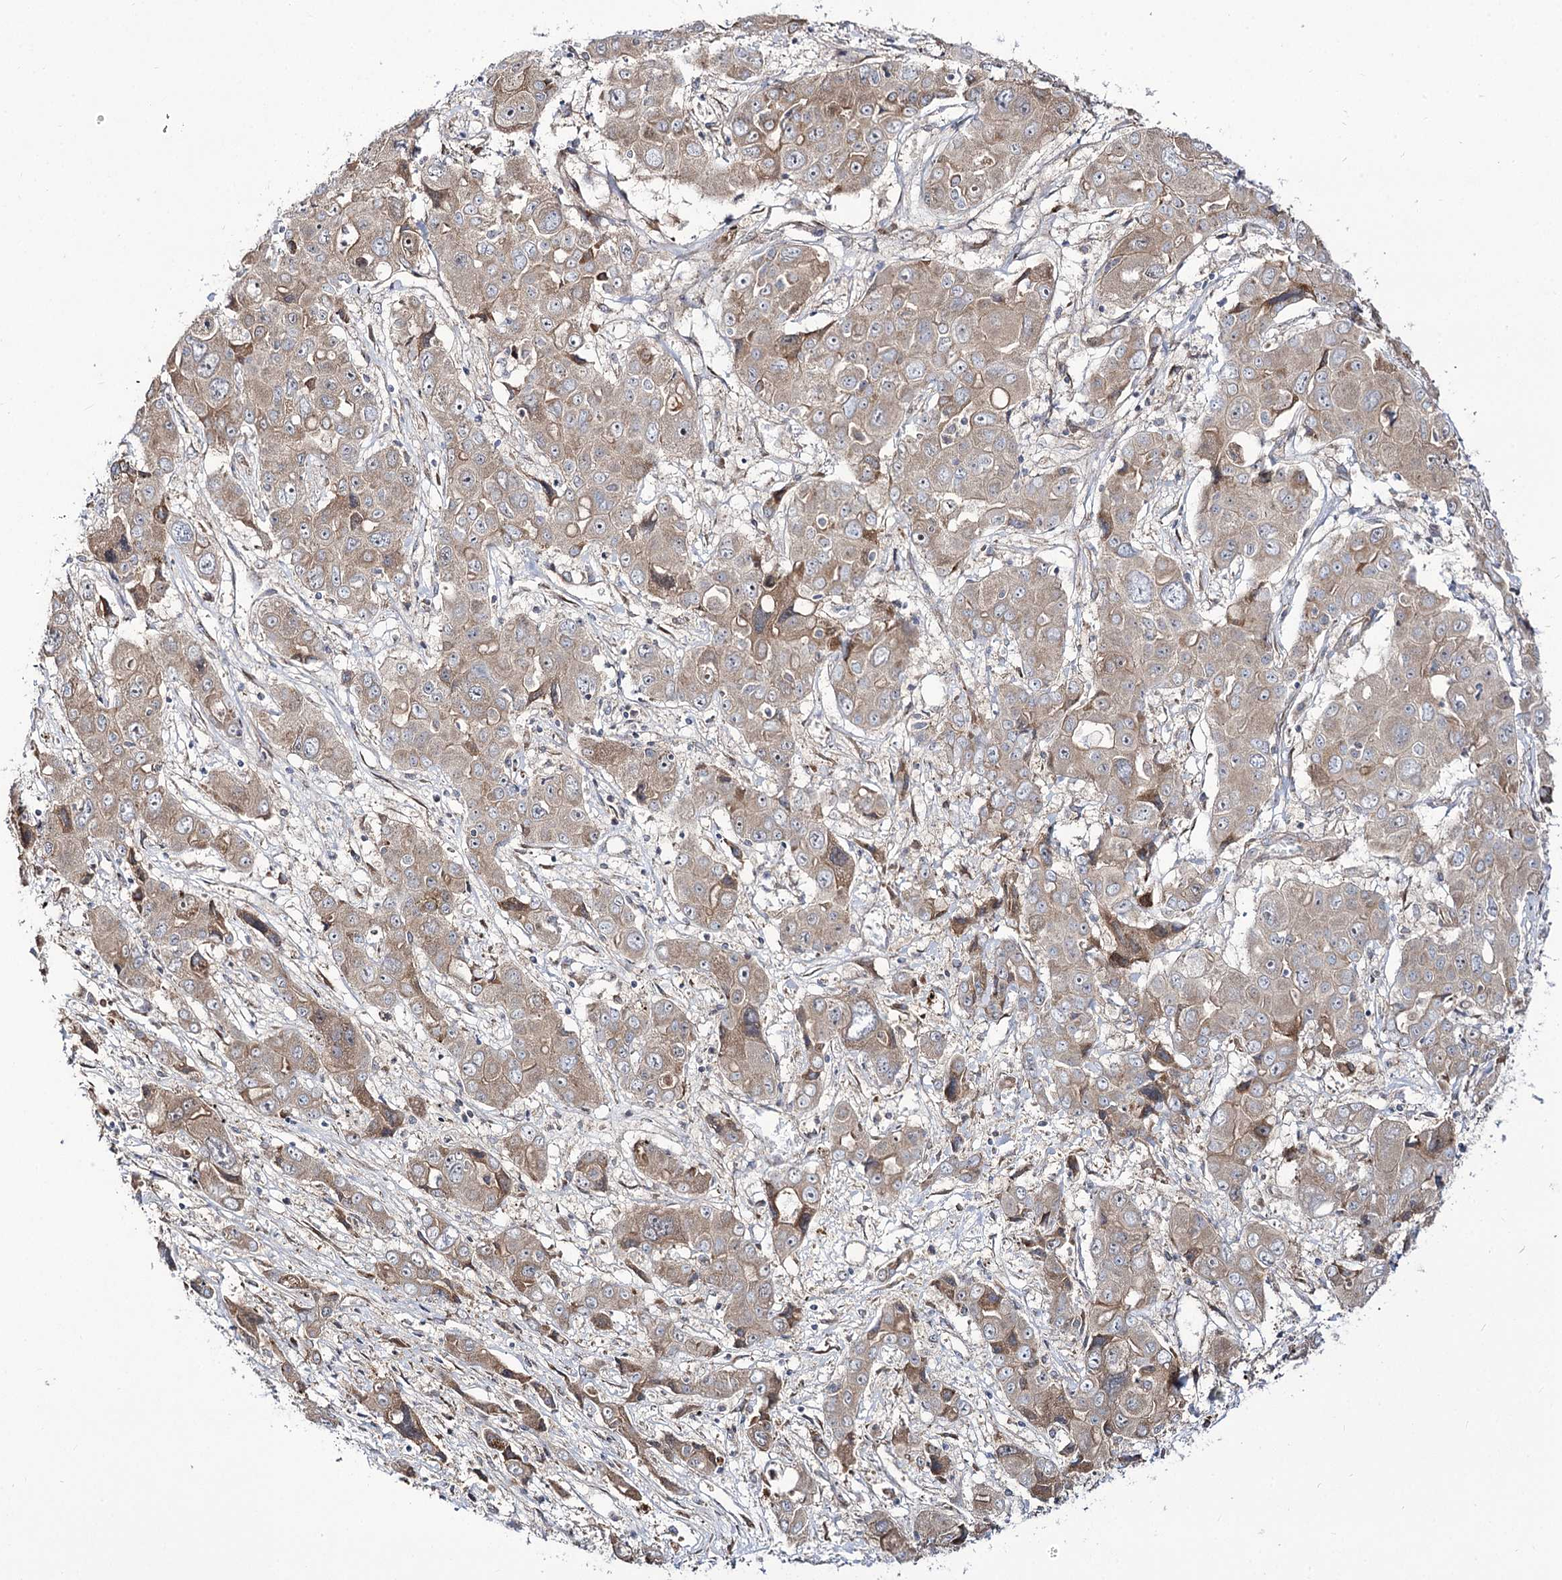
{"staining": {"intensity": "moderate", "quantity": ">75%", "location": "cytoplasmic/membranous"}, "tissue": "liver cancer", "cell_type": "Tumor cells", "image_type": "cancer", "snomed": [{"axis": "morphology", "description": "Cholangiocarcinoma"}, {"axis": "topography", "description": "Liver"}], "caption": "Liver cancer (cholangiocarcinoma) stained with a brown dye displays moderate cytoplasmic/membranous positive expression in approximately >75% of tumor cells.", "gene": "C11orf80", "patient": {"sex": "male", "age": 67}}